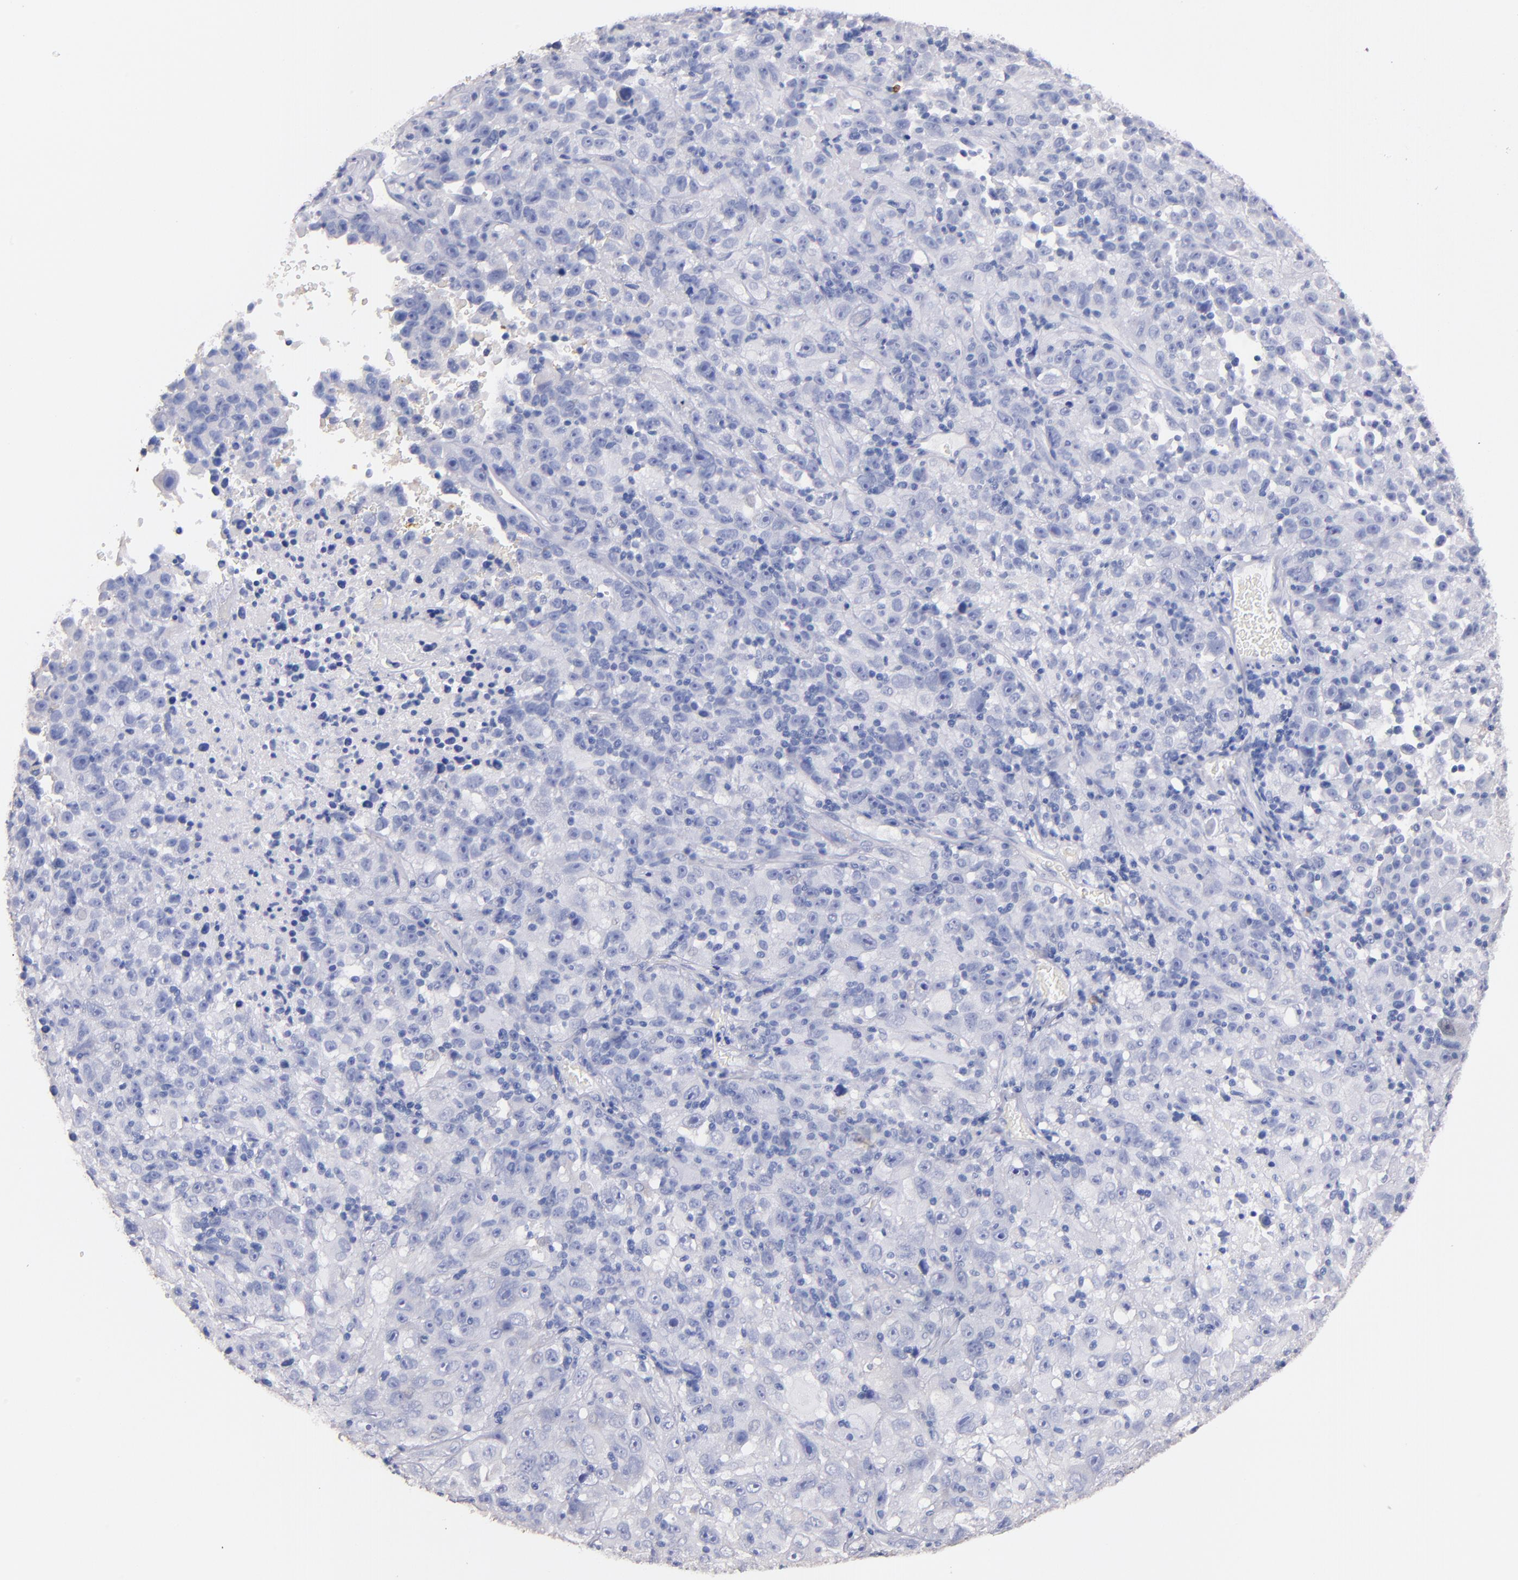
{"staining": {"intensity": "moderate", "quantity": "25%-75%", "location": "cytoplasmic/membranous"}, "tissue": "melanoma", "cell_type": "Tumor cells", "image_type": "cancer", "snomed": [{"axis": "morphology", "description": "Malignant melanoma, Metastatic site"}, {"axis": "topography", "description": "Cerebral cortex"}], "caption": "This micrograph exhibits IHC staining of human malignant melanoma (metastatic site), with medium moderate cytoplasmic/membranous expression in approximately 25%-75% of tumor cells.", "gene": "KIT", "patient": {"sex": "female", "age": 52}}